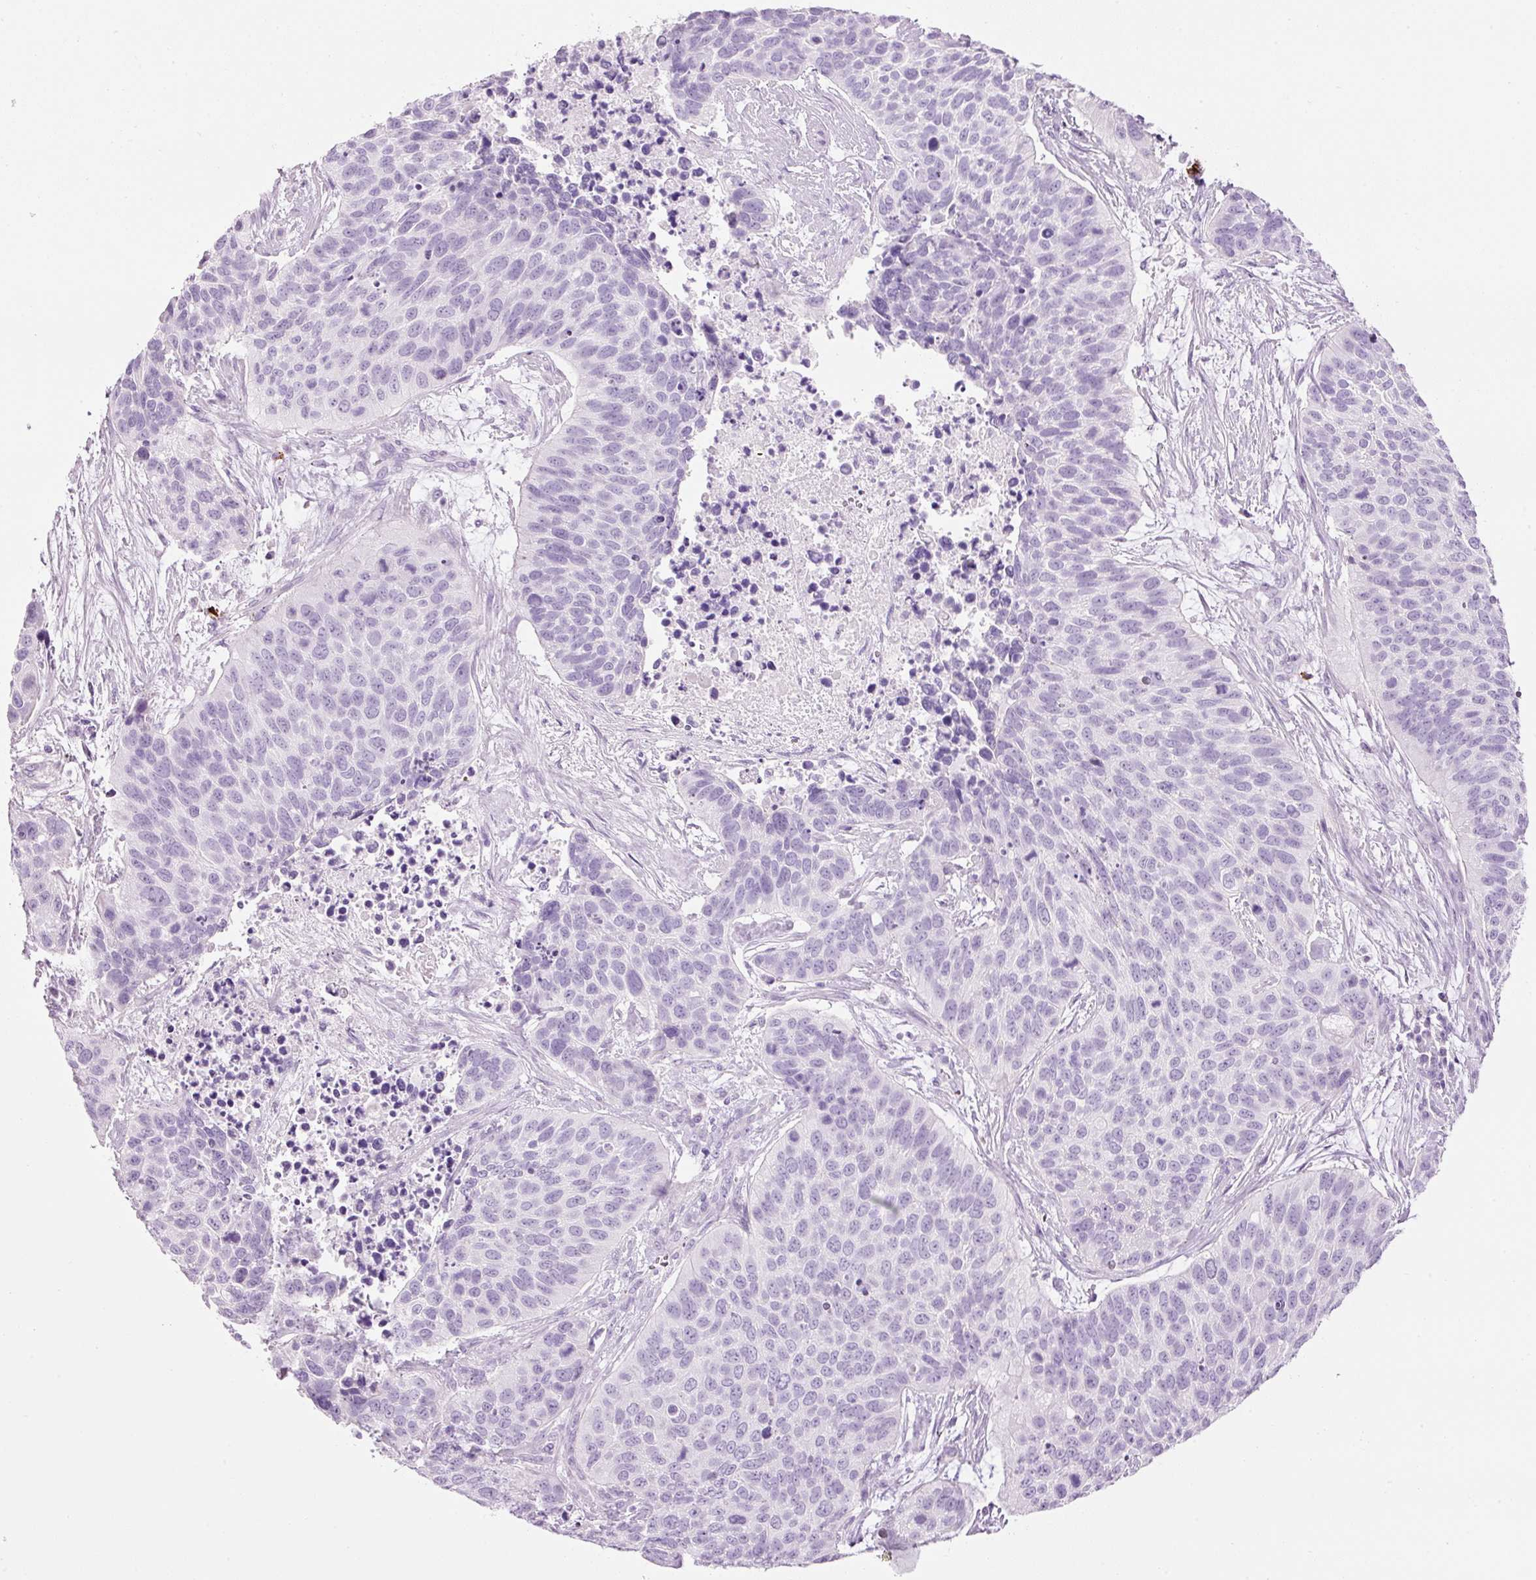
{"staining": {"intensity": "negative", "quantity": "none", "location": "none"}, "tissue": "lung cancer", "cell_type": "Tumor cells", "image_type": "cancer", "snomed": [{"axis": "morphology", "description": "Squamous cell carcinoma, NOS"}, {"axis": "topography", "description": "Lung"}], "caption": "This is a micrograph of immunohistochemistry staining of squamous cell carcinoma (lung), which shows no positivity in tumor cells. (Stains: DAB IHC with hematoxylin counter stain, Microscopy: brightfield microscopy at high magnification).", "gene": "CMA1", "patient": {"sex": "male", "age": 62}}